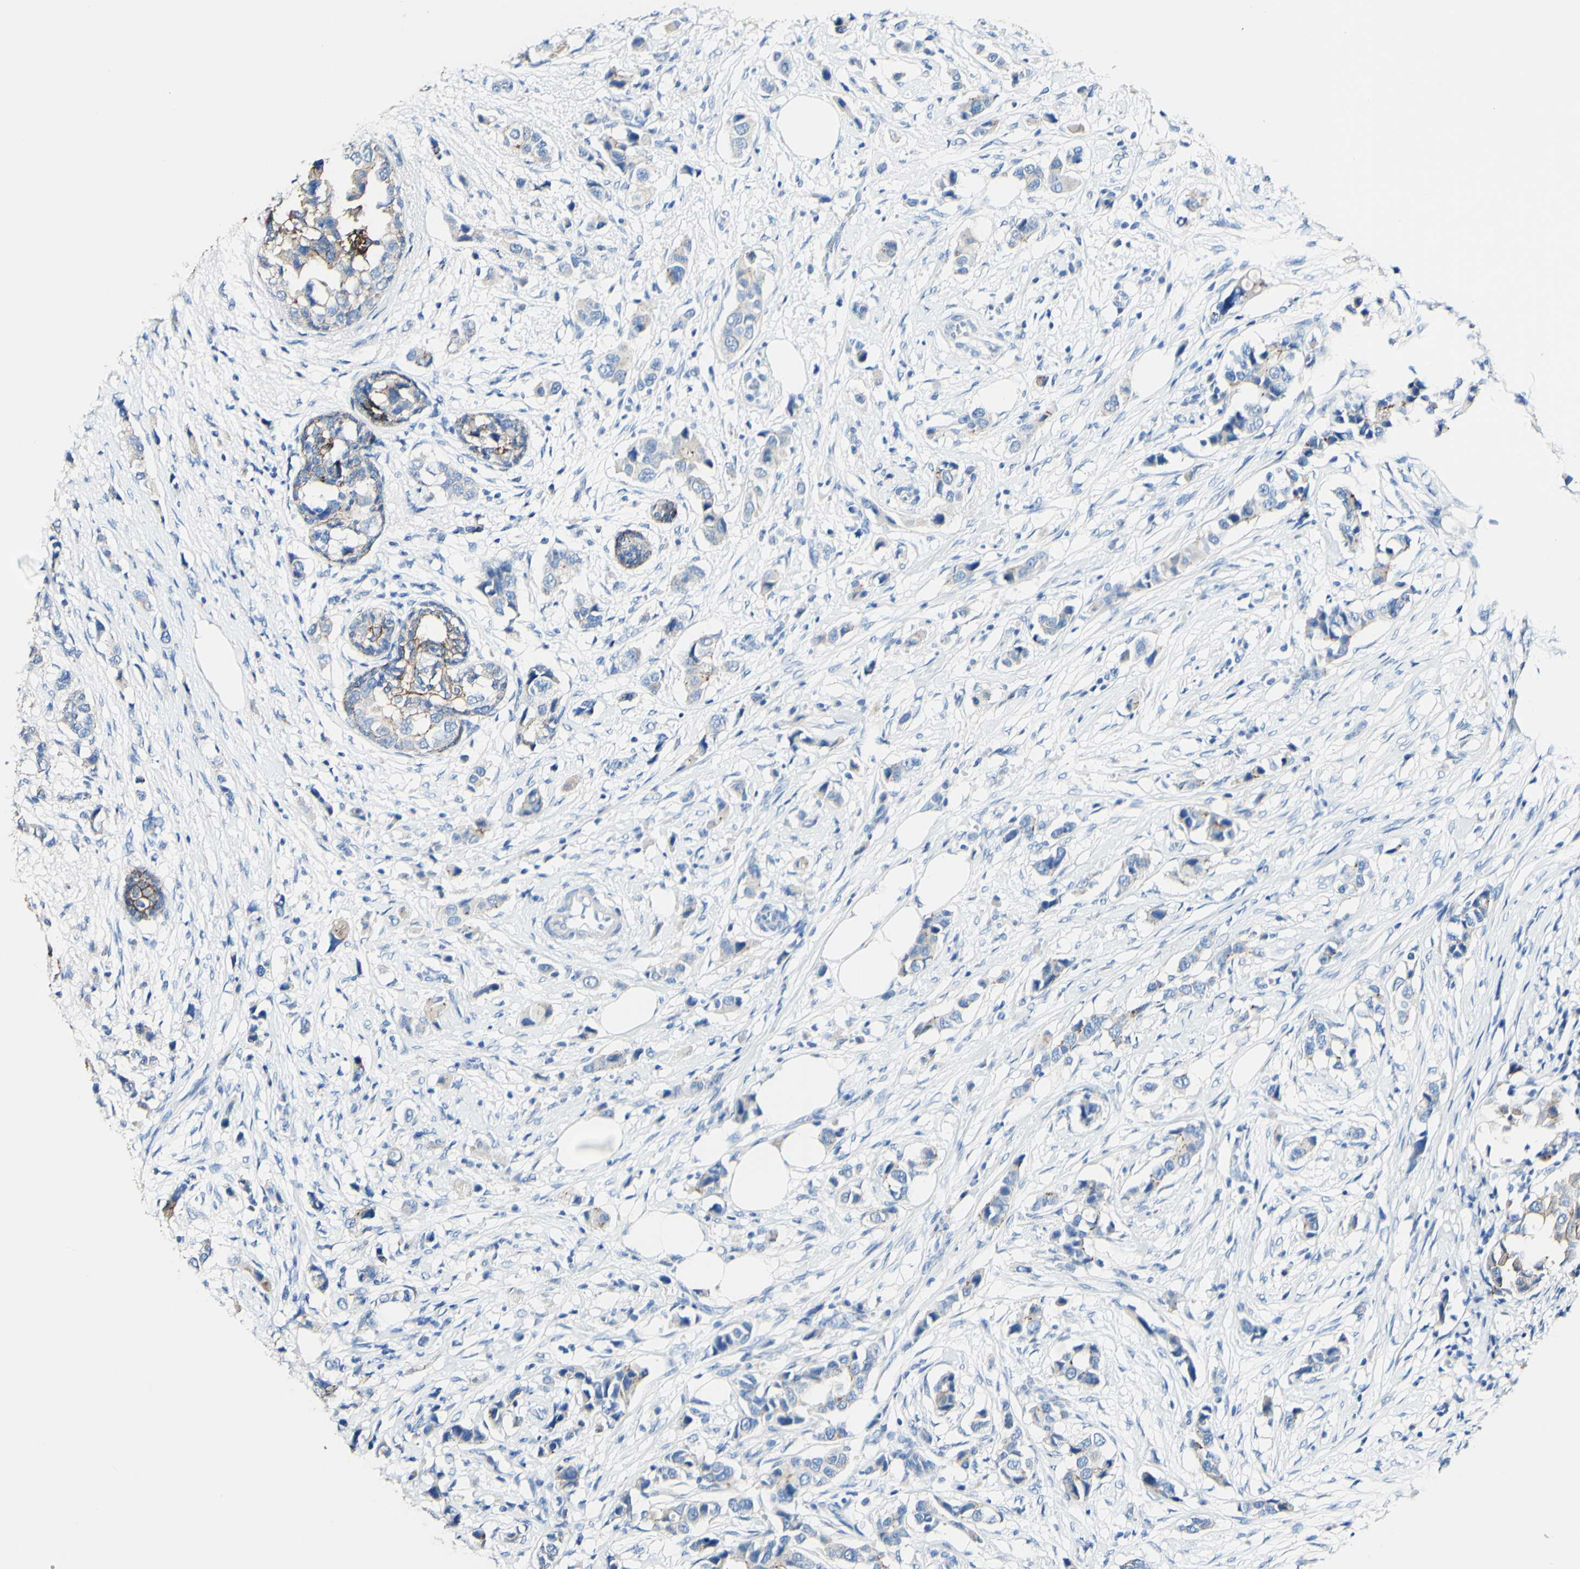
{"staining": {"intensity": "negative", "quantity": "none", "location": "none"}, "tissue": "breast cancer", "cell_type": "Tumor cells", "image_type": "cancer", "snomed": [{"axis": "morphology", "description": "Normal tissue, NOS"}, {"axis": "morphology", "description": "Duct carcinoma"}, {"axis": "topography", "description": "Breast"}], "caption": "Human breast cancer (infiltrating ductal carcinoma) stained for a protein using IHC reveals no staining in tumor cells.", "gene": "DSC2", "patient": {"sex": "female", "age": 50}}